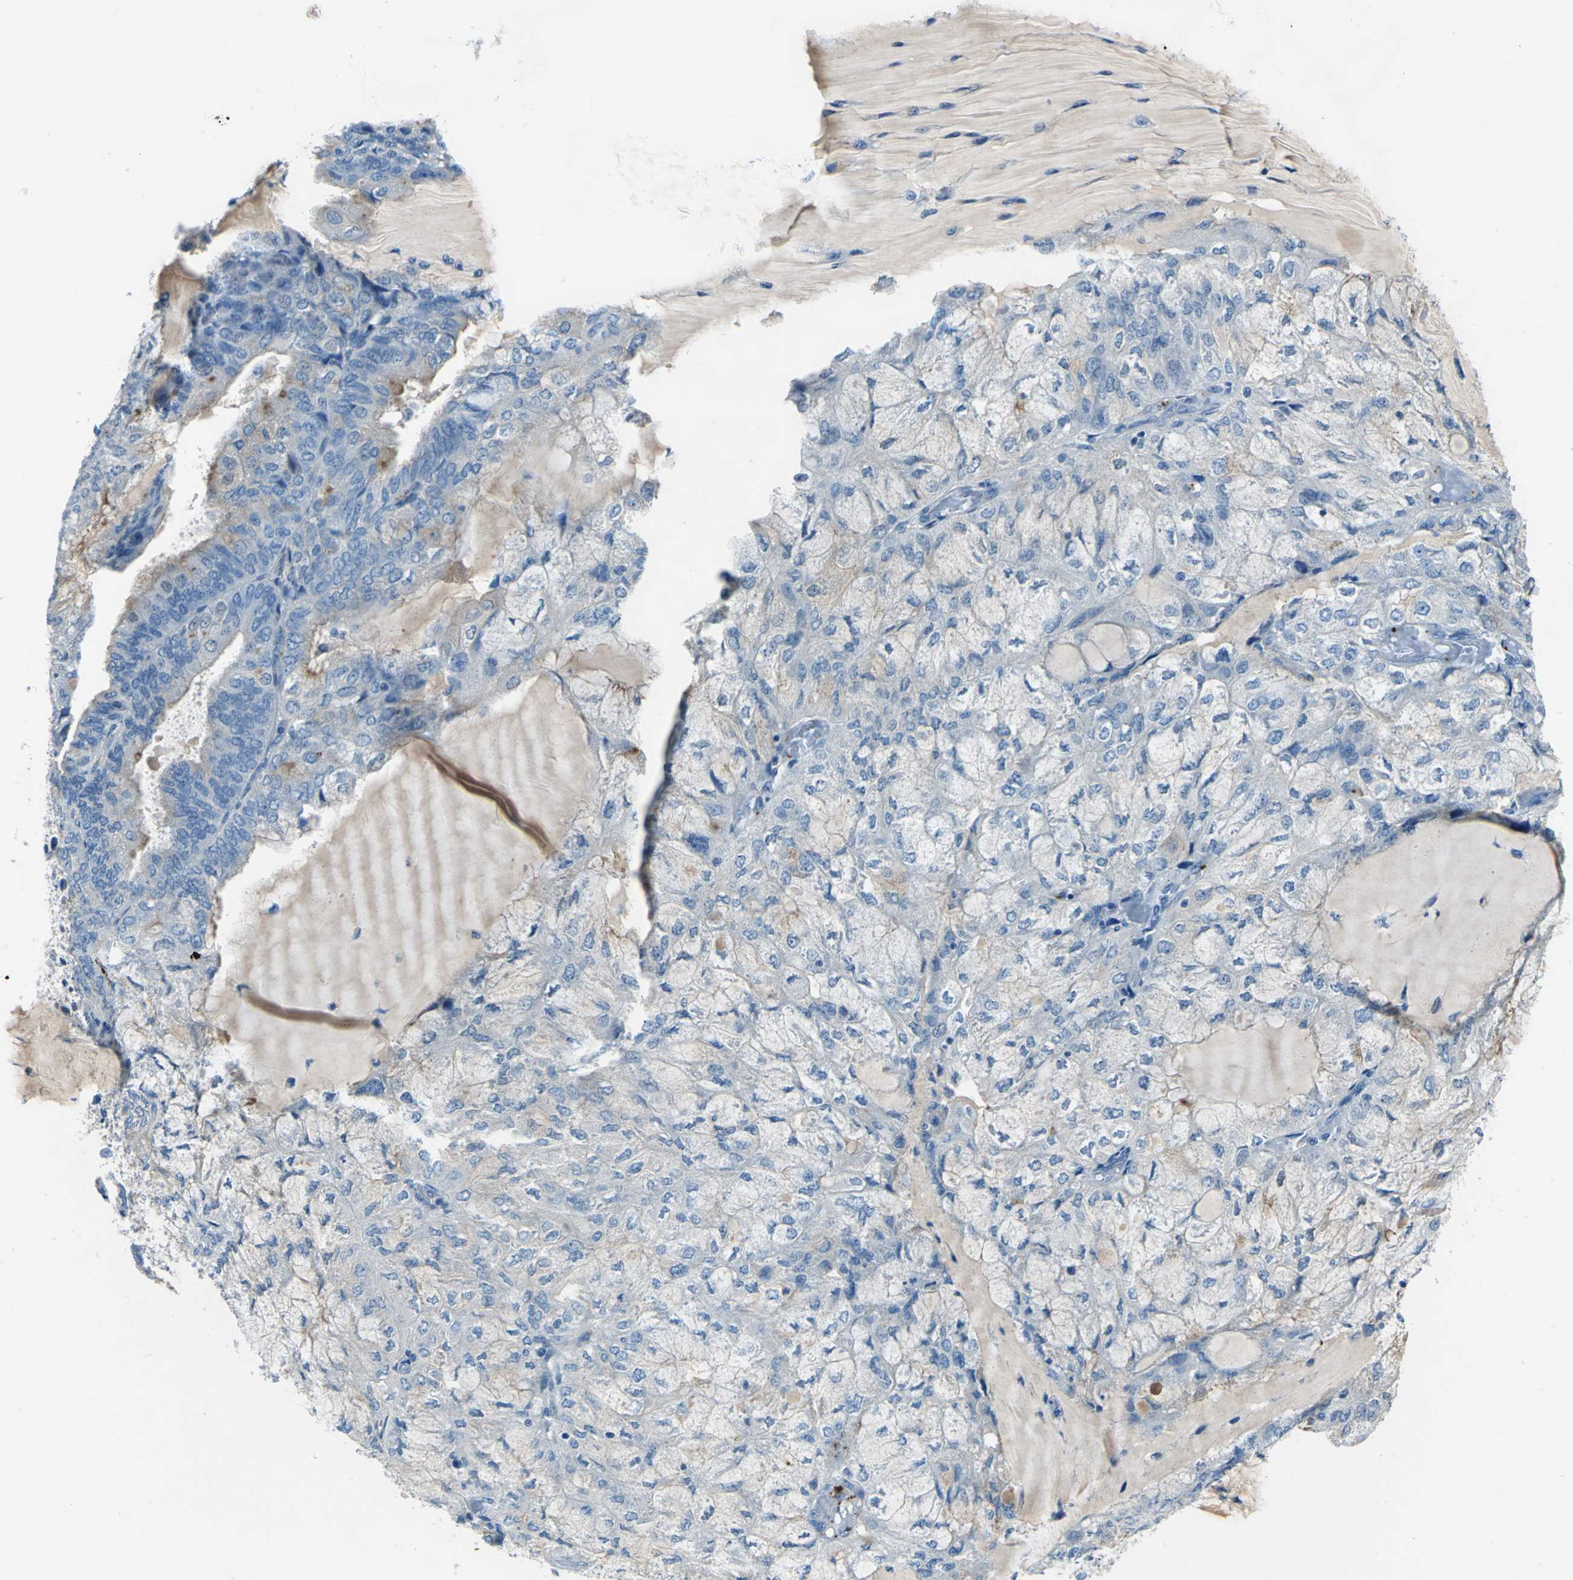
{"staining": {"intensity": "moderate", "quantity": "25%-75%", "location": "cytoplasmic/membranous"}, "tissue": "endometrial cancer", "cell_type": "Tumor cells", "image_type": "cancer", "snomed": [{"axis": "morphology", "description": "Adenocarcinoma, NOS"}, {"axis": "topography", "description": "Endometrium"}], "caption": "Protein analysis of adenocarcinoma (endometrial) tissue shows moderate cytoplasmic/membranous positivity in approximately 25%-75% of tumor cells. The staining was performed using DAB, with brown indicating positive protein expression. Nuclei are stained blue with hematoxylin.", "gene": "SELP", "patient": {"sex": "female", "age": 81}}